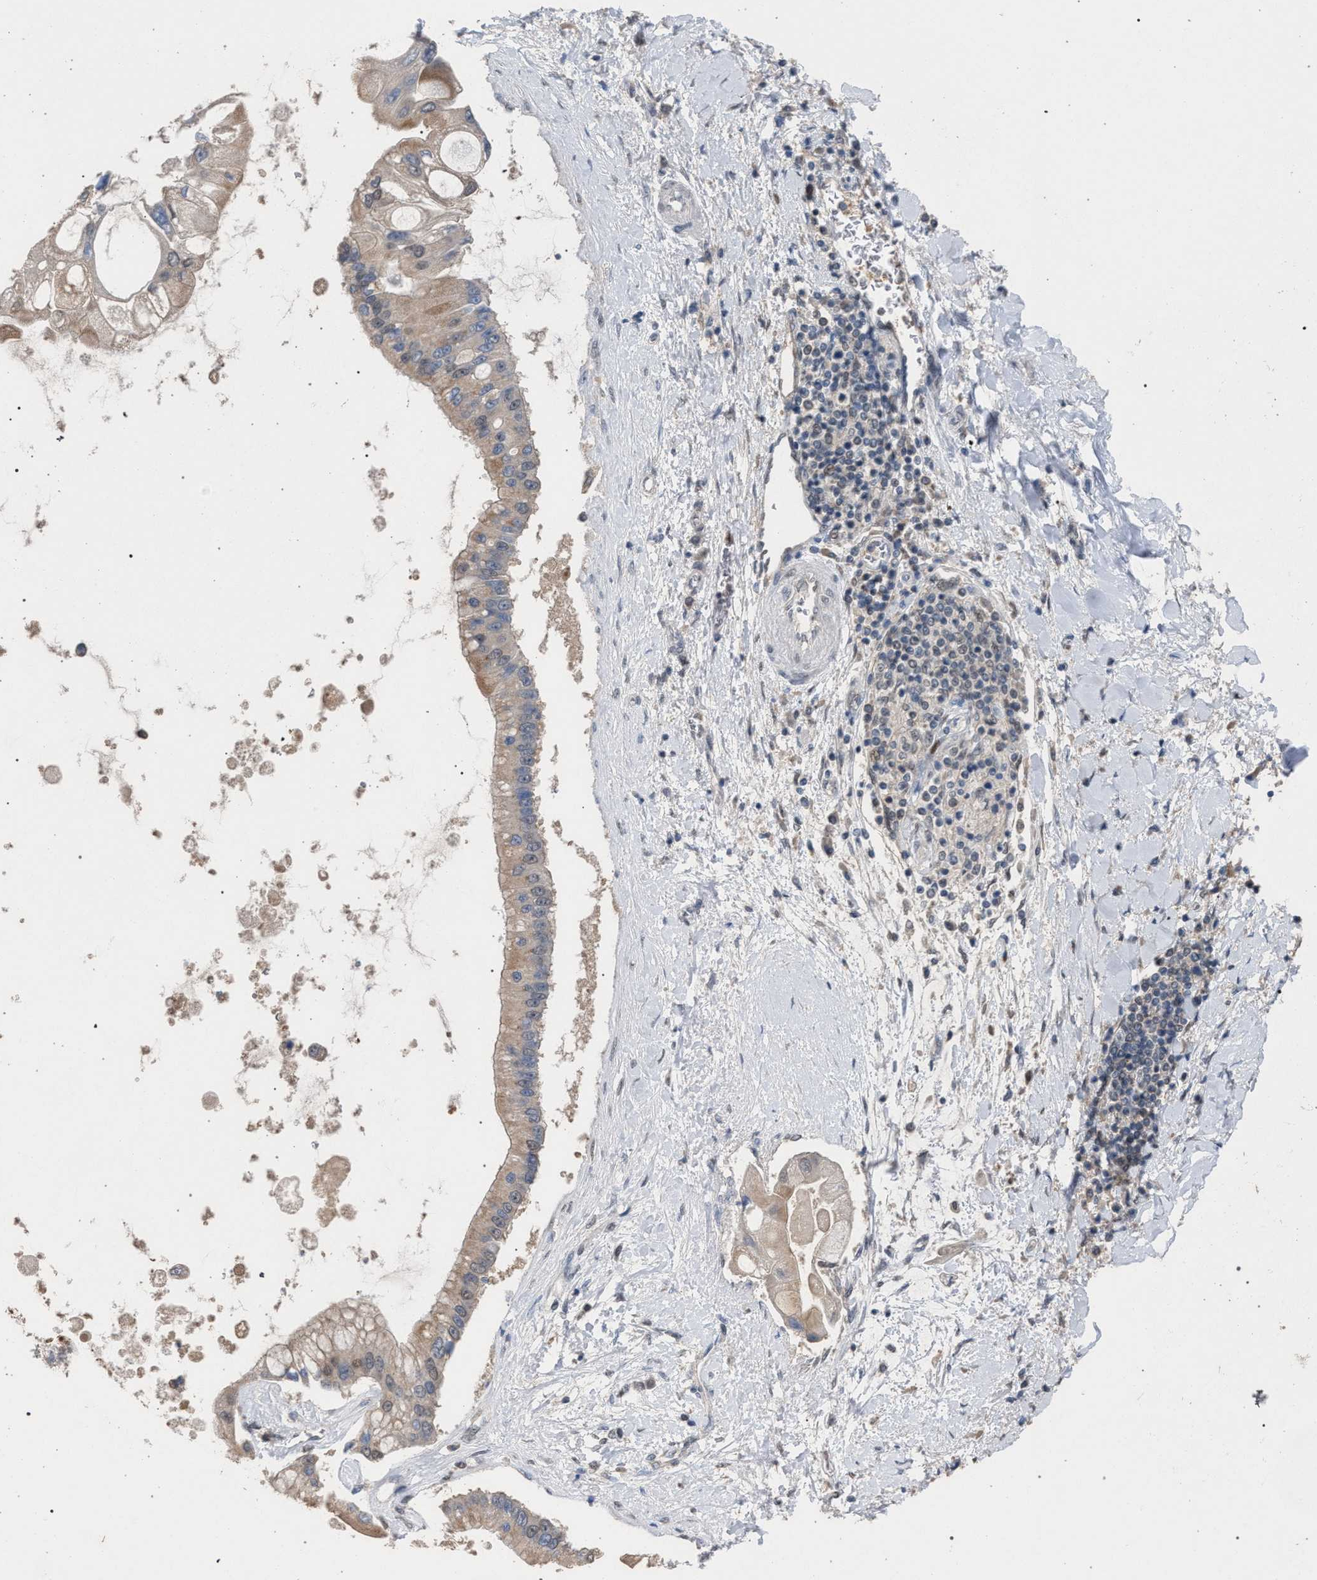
{"staining": {"intensity": "weak", "quantity": ">75%", "location": "cytoplasmic/membranous,nuclear"}, "tissue": "liver cancer", "cell_type": "Tumor cells", "image_type": "cancer", "snomed": [{"axis": "morphology", "description": "Cholangiocarcinoma"}, {"axis": "topography", "description": "Liver"}], "caption": "Immunohistochemical staining of cholangiocarcinoma (liver) shows weak cytoplasmic/membranous and nuclear protein expression in approximately >75% of tumor cells. (Brightfield microscopy of DAB IHC at high magnification).", "gene": "TECPR1", "patient": {"sex": "male", "age": 50}}